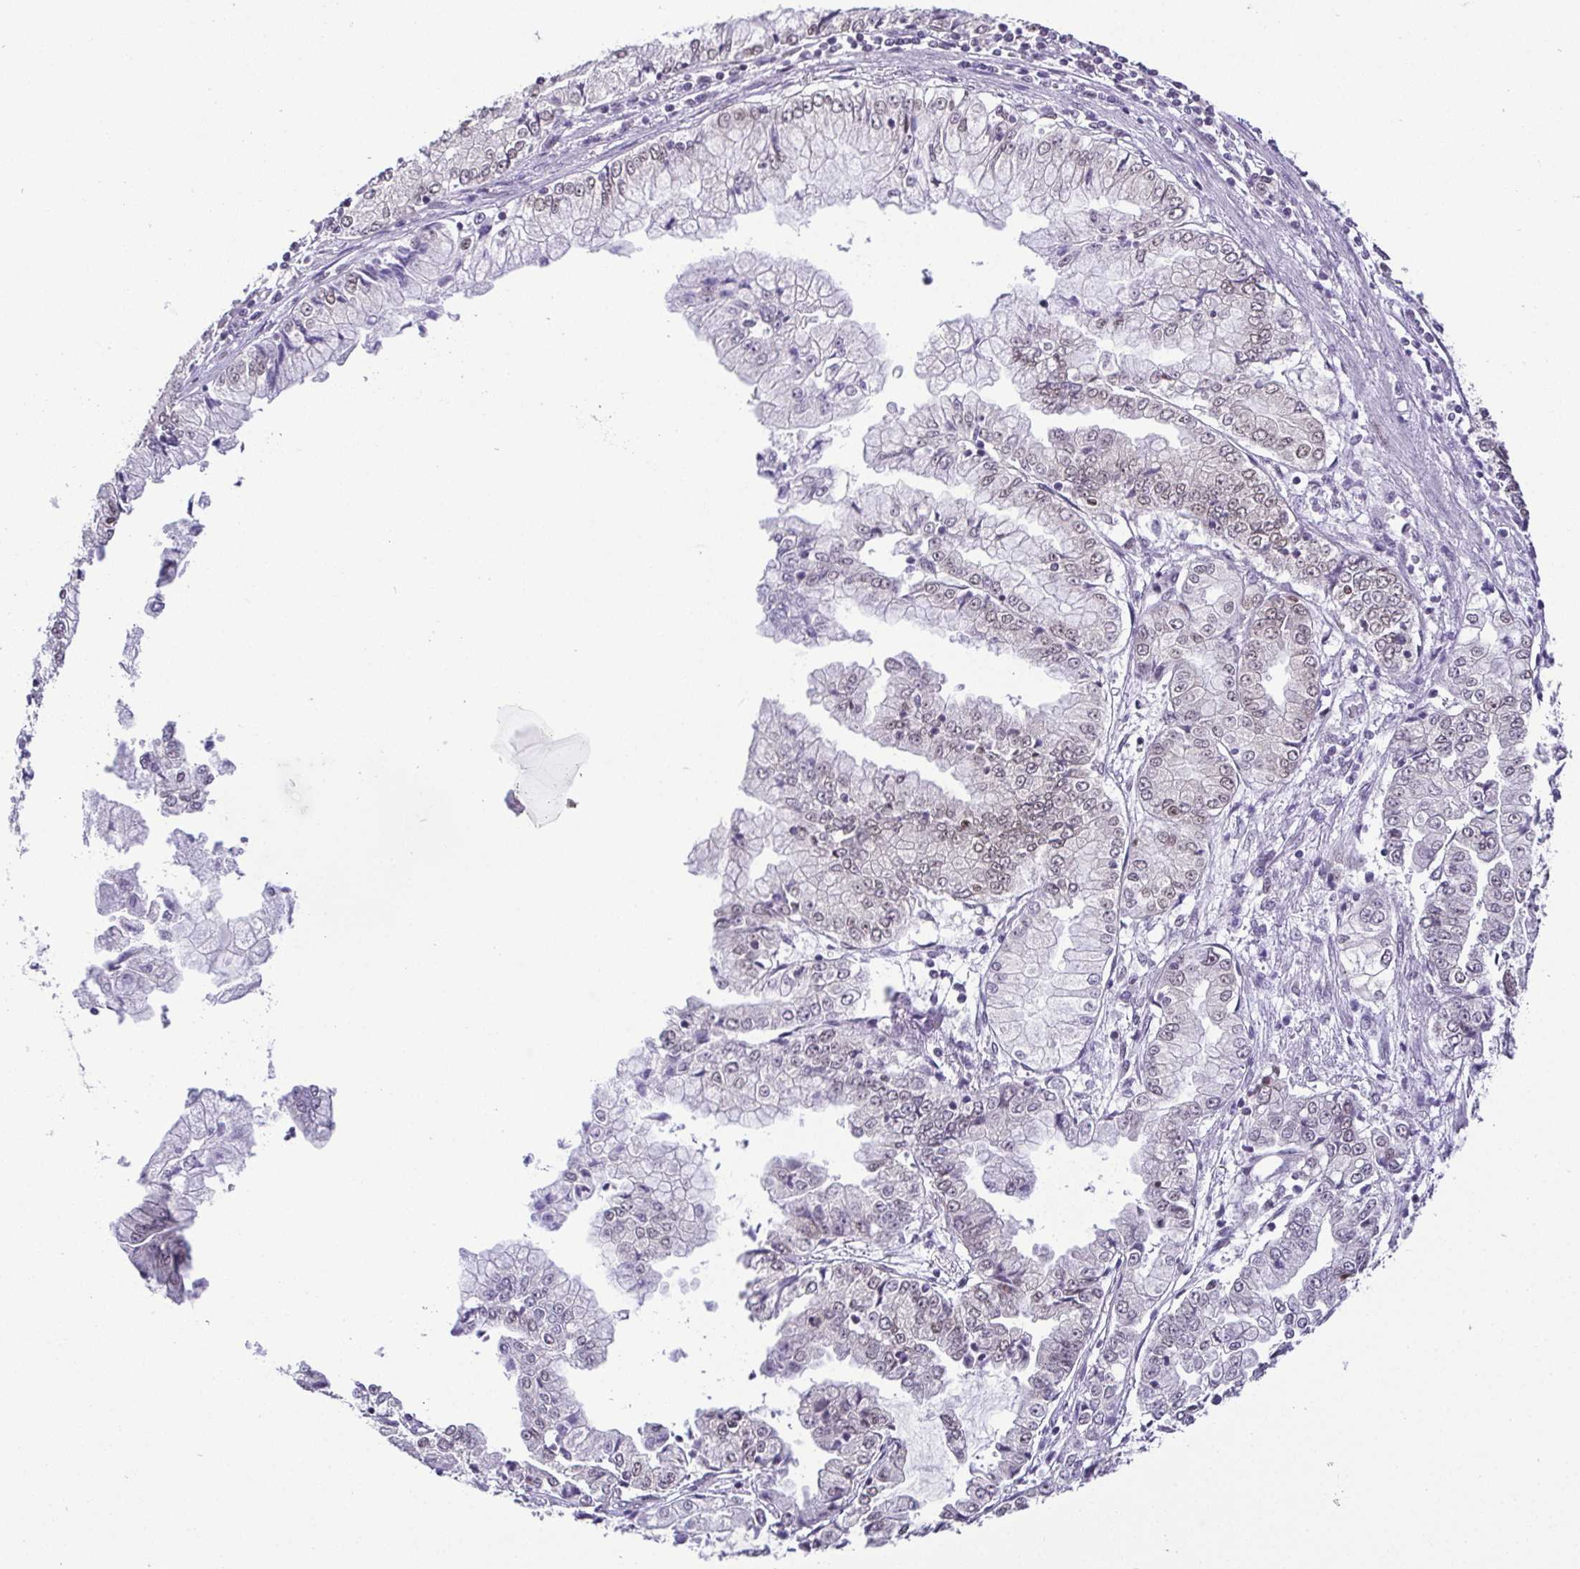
{"staining": {"intensity": "weak", "quantity": "25%-75%", "location": "nuclear"}, "tissue": "stomach cancer", "cell_type": "Tumor cells", "image_type": "cancer", "snomed": [{"axis": "morphology", "description": "Adenocarcinoma, NOS"}, {"axis": "topography", "description": "Stomach, upper"}], "caption": "The immunohistochemical stain highlights weak nuclear staining in tumor cells of stomach cancer (adenocarcinoma) tissue.", "gene": "RBM3", "patient": {"sex": "female", "age": 74}}